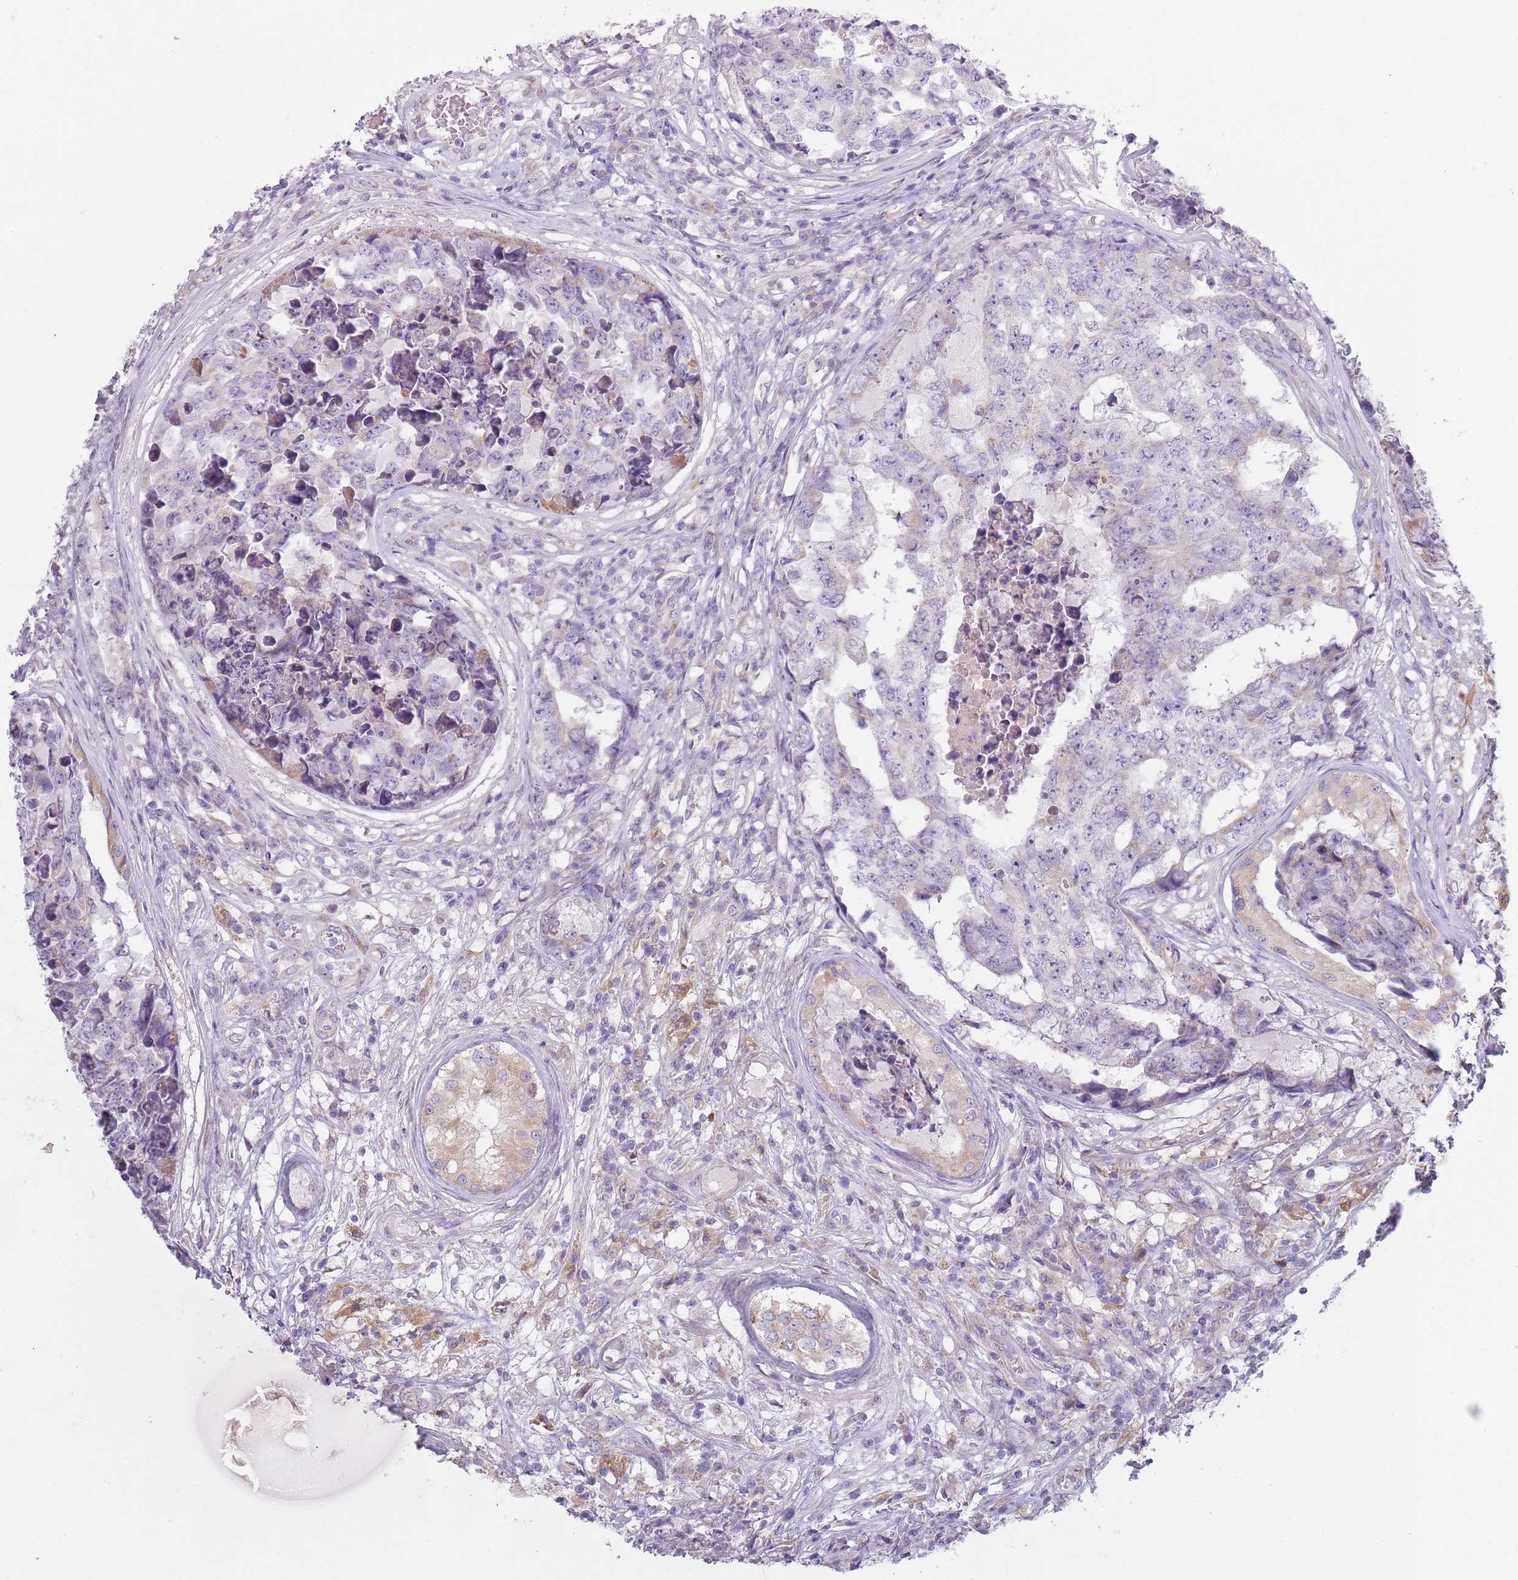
{"staining": {"intensity": "weak", "quantity": "<25%", "location": "cytoplasmic/membranous"}, "tissue": "testis cancer", "cell_type": "Tumor cells", "image_type": "cancer", "snomed": [{"axis": "morphology", "description": "Carcinoma, Embryonal, NOS"}, {"axis": "topography", "description": "Testis"}], "caption": "Testis cancer was stained to show a protein in brown. There is no significant positivity in tumor cells.", "gene": "COQ5", "patient": {"sex": "male", "age": 25}}